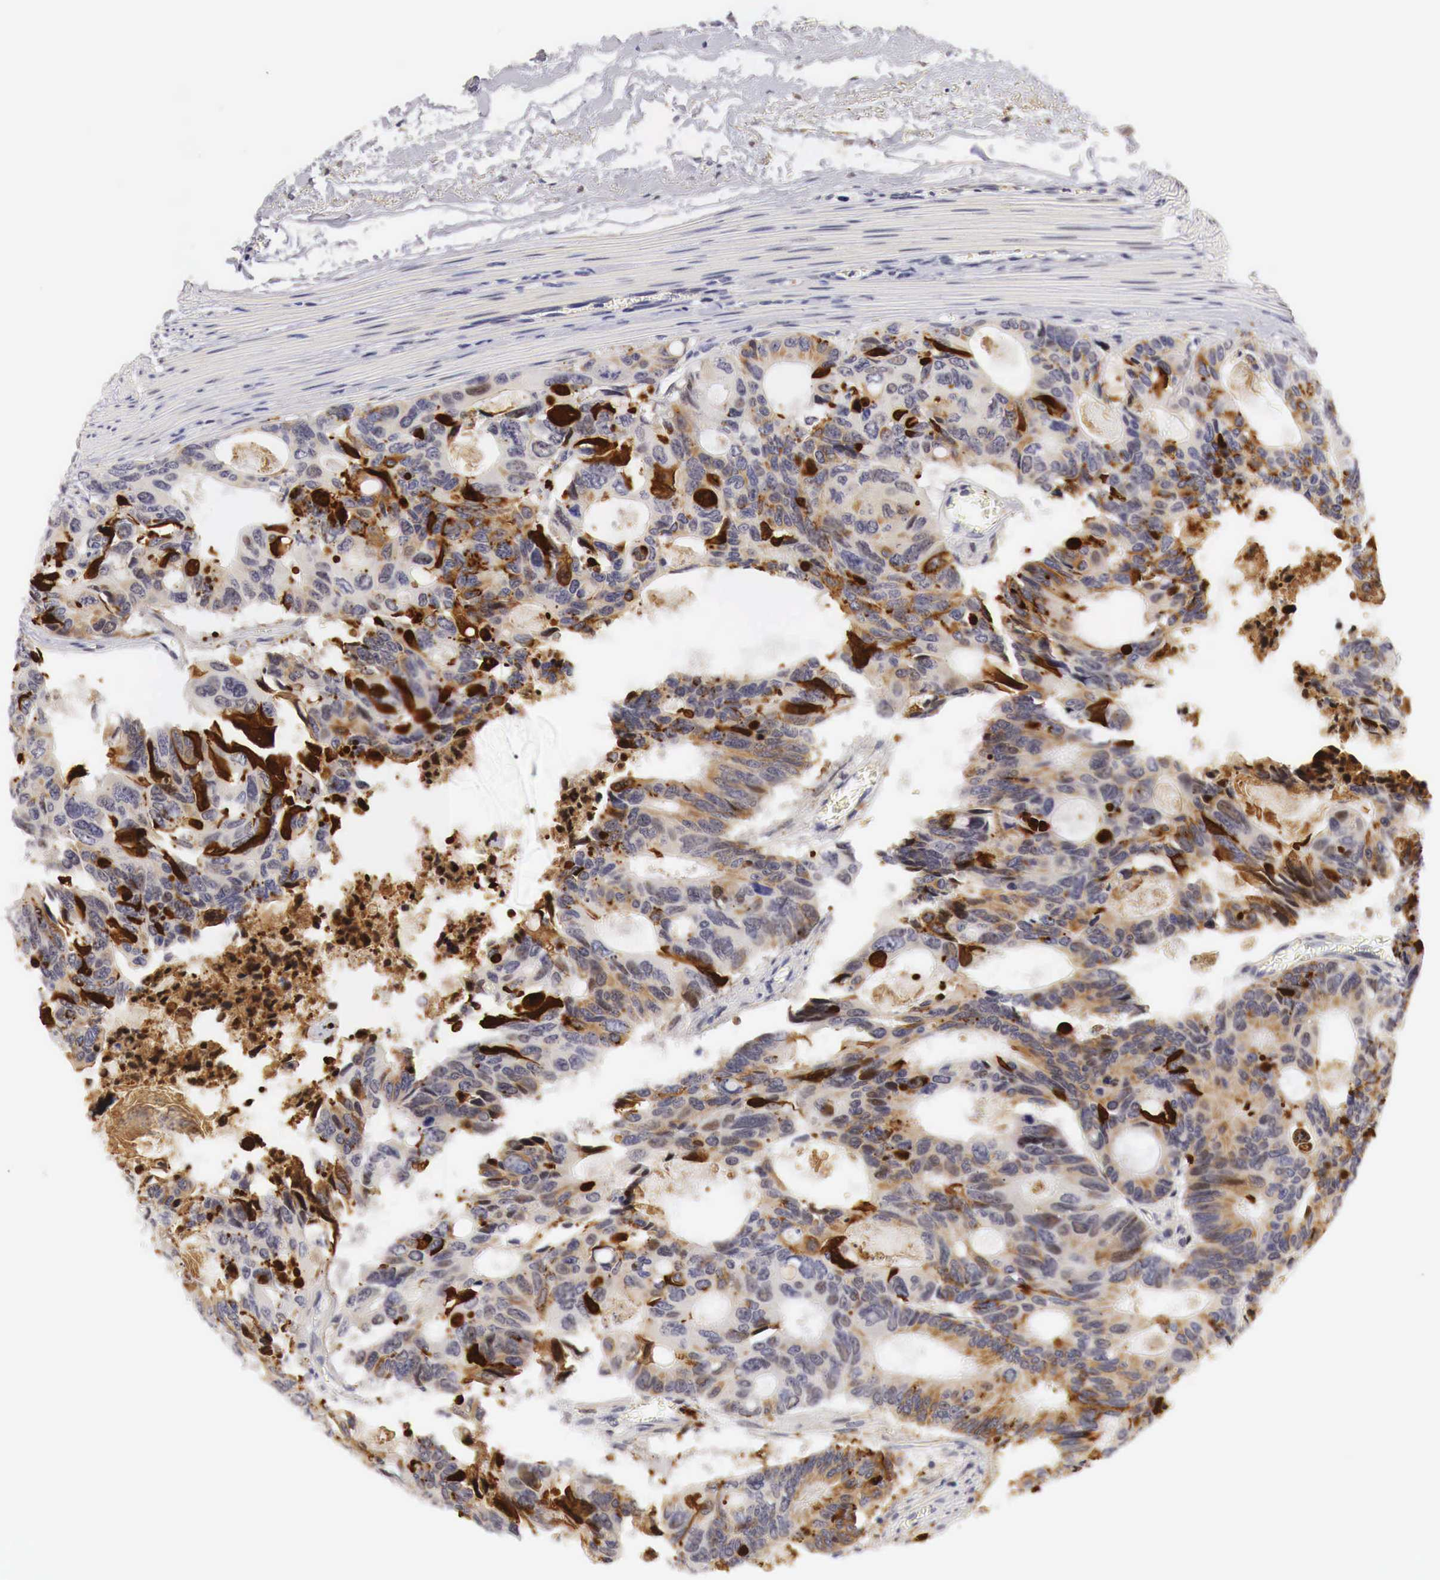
{"staining": {"intensity": "moderate", "quantity": "25%-75%", "location": "cytoplasmic/membranous"}, "tissue": "colorectal cancer", "cell_type": "Tumor cells", "image_type": "cancer", "snomed": [{"axis": "morphology", "description": "Adenocarcinoma, NOS"}, {"axis": "topography", "description": "Rectum"}], "caption": "IHC staining of colorectal cancer, which displays medium levels of moderate cytoplasmic/membranous expression in about 25%-75% of tumor cells indicating moderate cytoplasmic/membranous protein expression. The staining was performed using DAB (3,3'-diaminobenzidine) (brown) for protein detection and nuclei were counterstained in hematoxylin (blue).", "gene": "CASP3", "patient": {"sex": "male", "age": 76}}